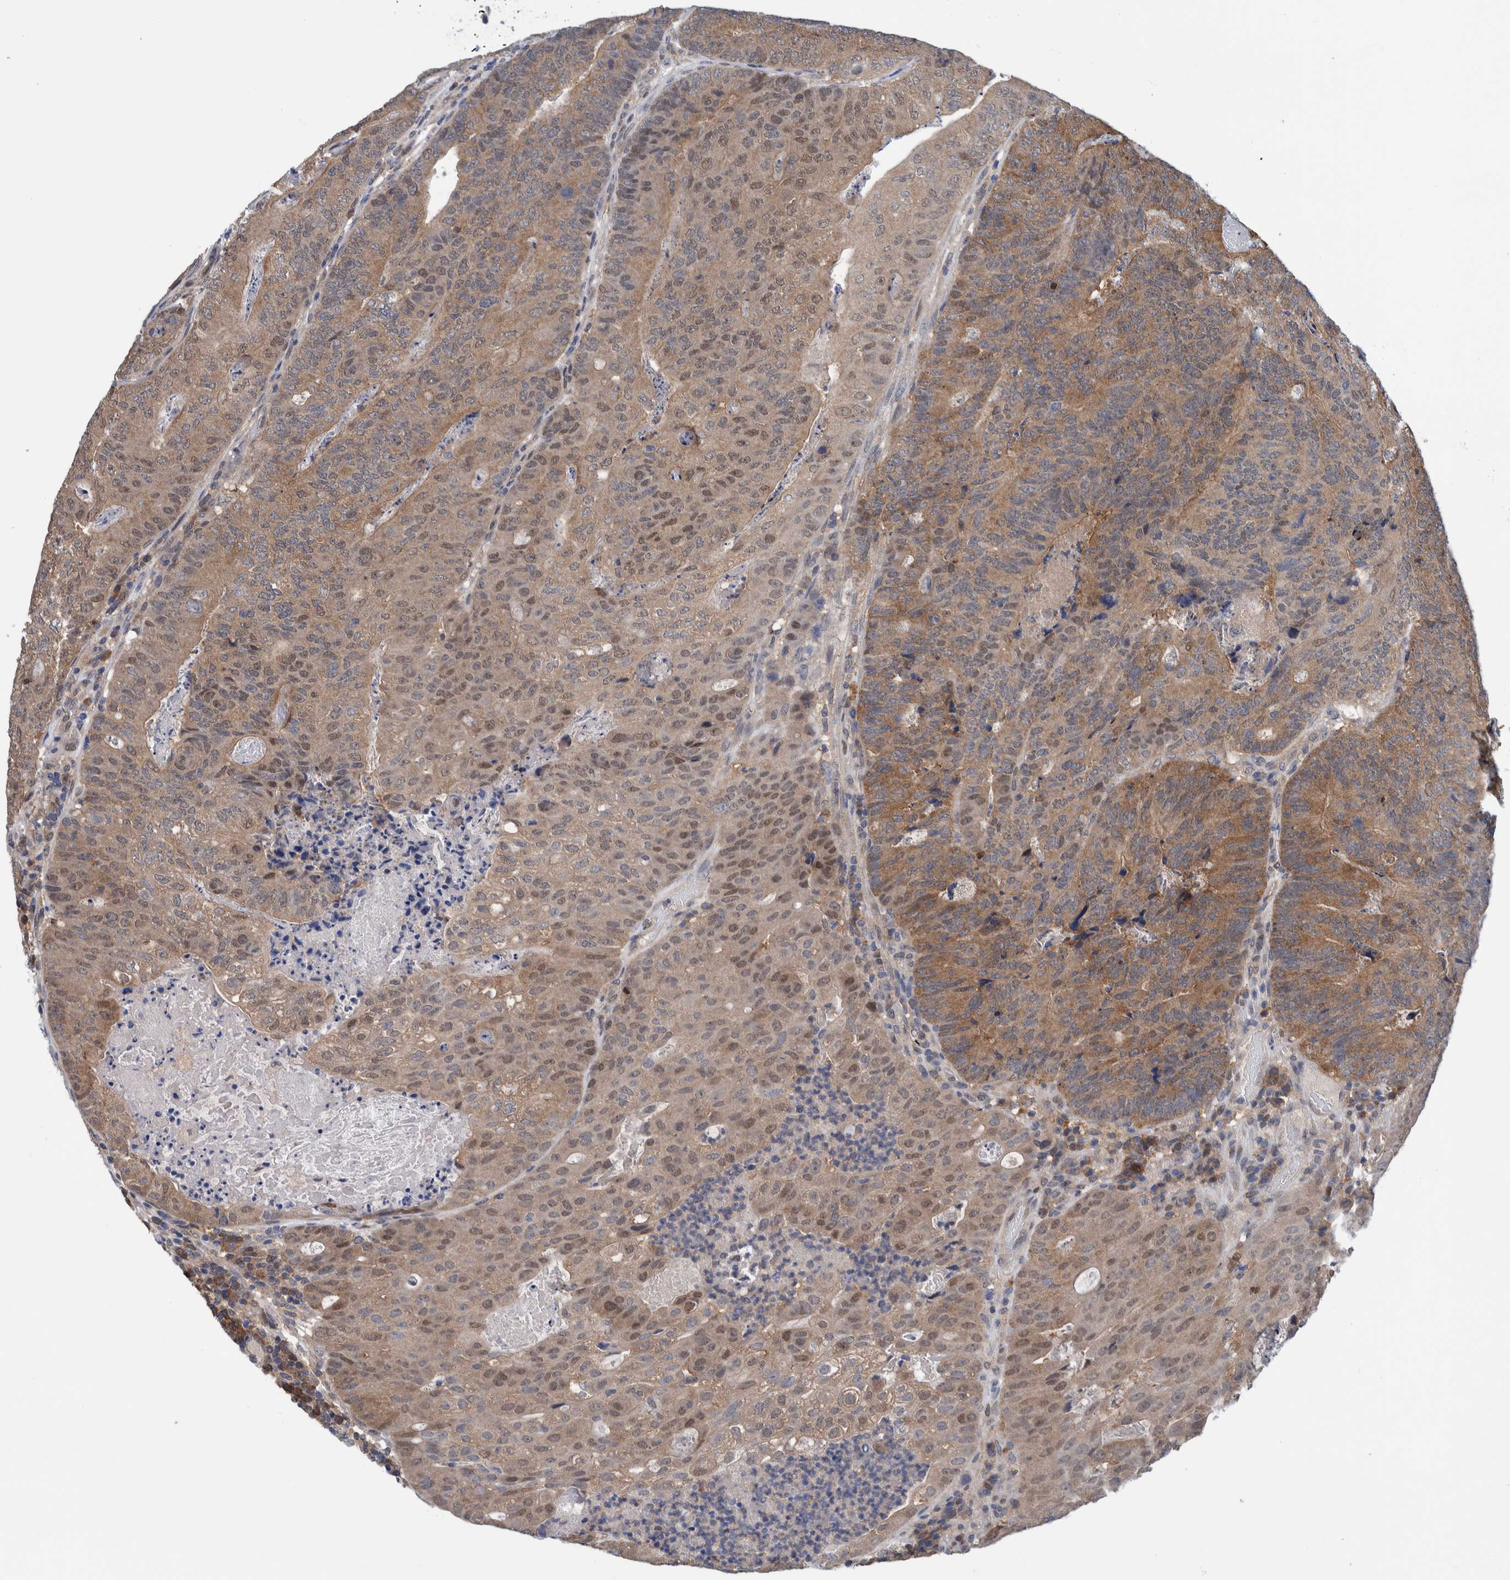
{"staining": {"intensity": "moderate", "quantity": ">75%", "location": "cytoplasmic/membranous,nuclear"}, "tissue": "colorectal cancer", "cell_type": "Tumor cells", "image_type": "cancer", "snomed": [{"axis": "morphology", "description": "Adenocarcinoma, NOS"}, {"axis": "topography", "description": "Colon"}], "caption": "Protein expression analysis of human colorectal adenocarcinoma reveals moderate cytoplasmic/membranous and nuclear positivity in approximately >75% of tumor cells.", "gene": "PFAS", "patient": {"sex": "female", "age": 67}}